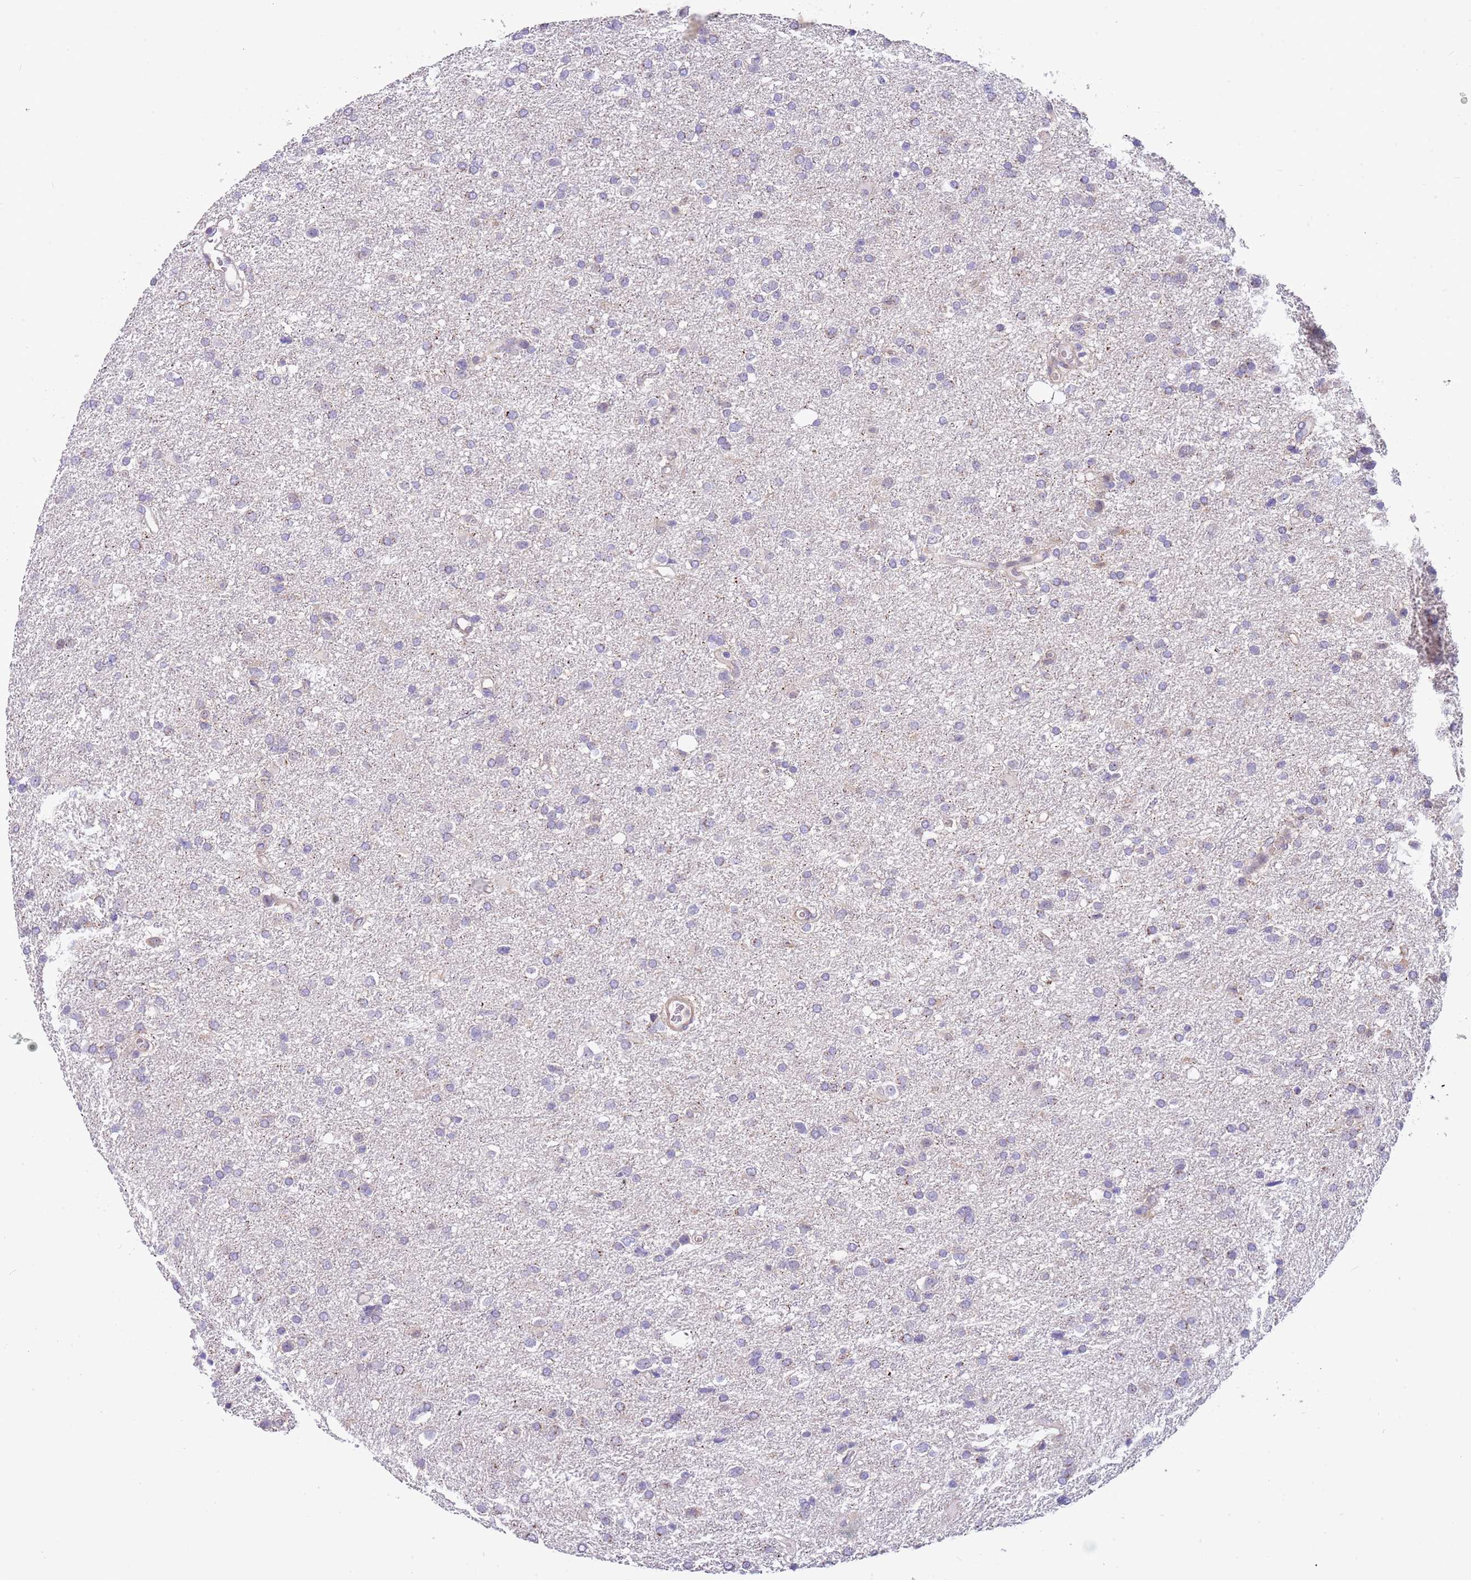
{"staining": {"intensity": "negative", "quantity": "none", "location": "none"}, "tissue": "glioma", "cell_type": "Tumor cells", "image_type": "cancer", "snomed": [{"axis": "morphology", "description": "Glioma, malignant, Low grade"}, {"axis": "topography", "description": "Brain"}], "caption": "Immunohistochemistry histopathology image of neoplastic tissue: human malignant glioma (low-grade) stained with DAB (3,3'-diaminobenzidine) demonstrates no significant protein staining in tumor cells.", "gene": "ITGB6", "patient": {"sex": "female", "age": 32}}